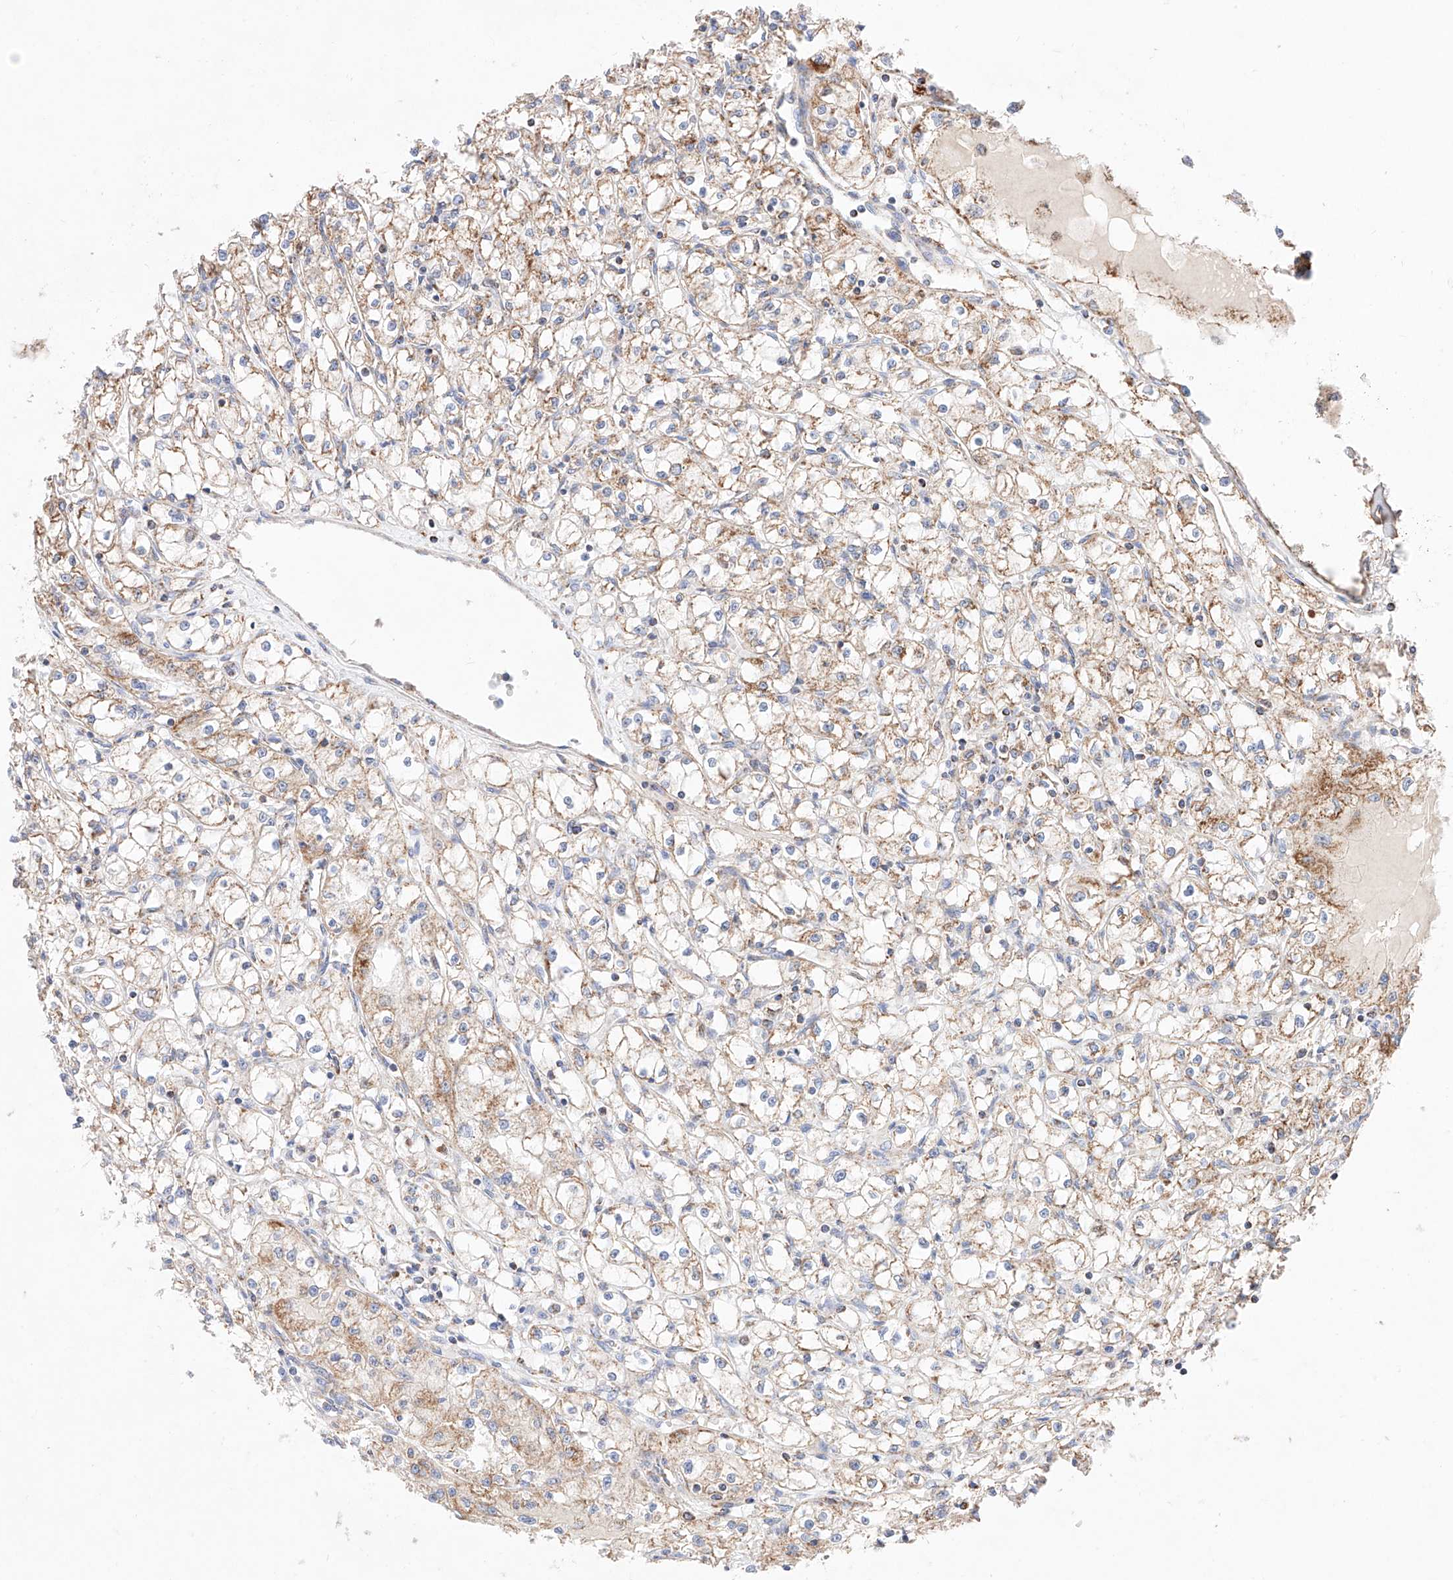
{"staining": {"intensity": "moderate", "quantity": "25%-75%", "location": "cytoplasmic/membranous"}, "tissue": "renal cancer", "cell_type": "Tumor cells", "image_type": "cancer", "snomed": [{"axis": "morphology", "description": "Adenocarcinoma, NOS"}, {"axis": "topography", "description": "Kidney"}], "caption": "Tumor cells demonstrate medium levels of moderate cytoplasmic/membranous staining in about 25%-75% of cells in renal cancer. (DAB (3,3'-diaminobenzidine) = brown stain, brightfield microscopy at high magnification).", "gene": "KTI12", "patient": {"sex": "male", "age": 56}}